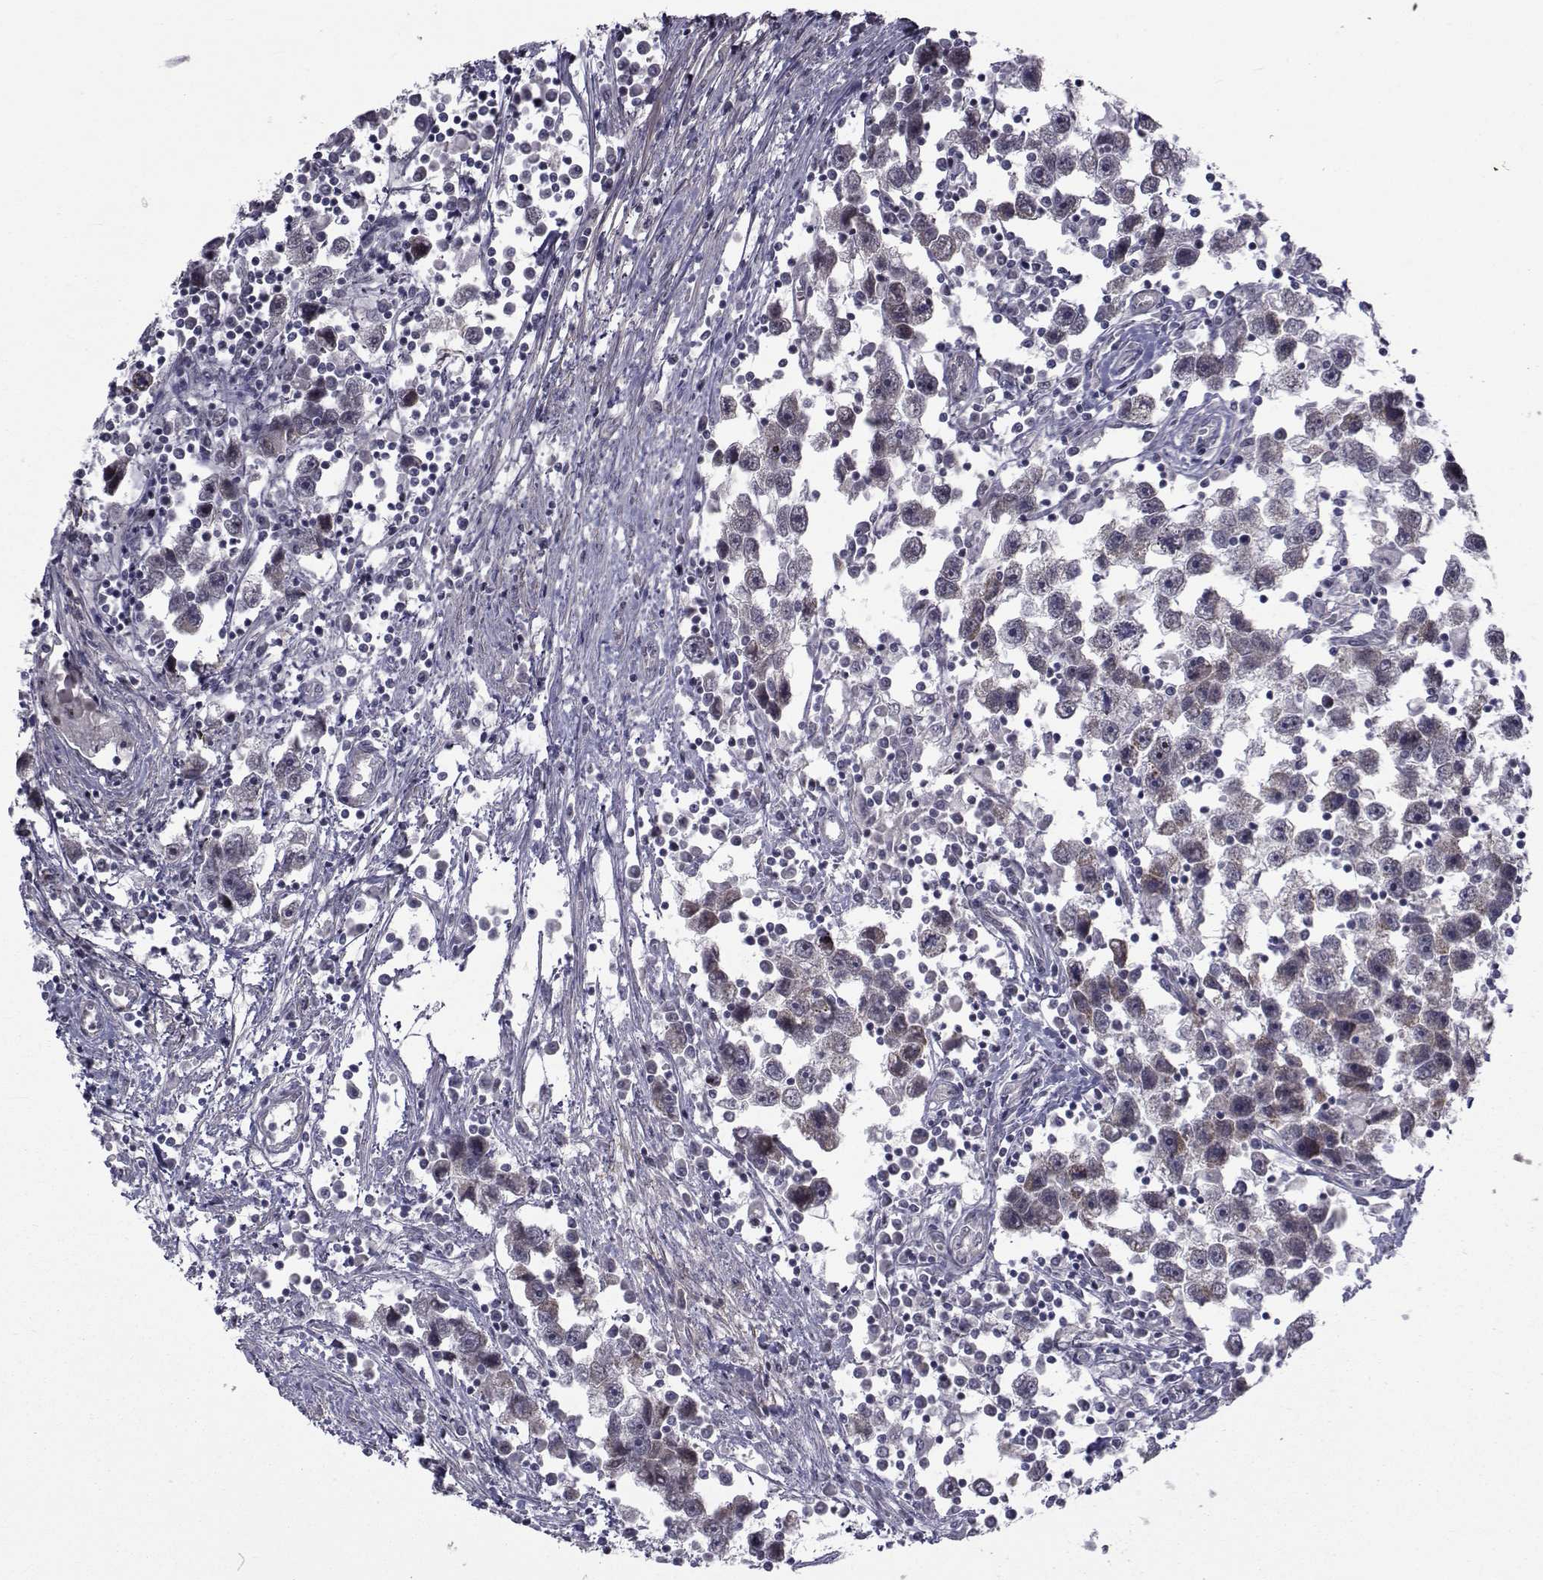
{"staining": {"intensity": "moderate", "quantity": "<25%", "location": "cytoplasmic/membranous"}, "tissue": "testis cancer", "cell_type": "Tumor cells", "image_type": "cancer", "snomed": [{"axis": "morphology", "description": "Seminoma, NOS"}, {"axis": "topography", "description": "Testis"}], "caption": "Immunohistochemistry (IHC) (DAB (3,3'-diaminobenzidine)) staining of seminoma (testis) shows moderate cytoplasmic/membranous protein staining in about <25% of tumor cells. (Stains: DAB in brown, nuclei in blue, Microscopy: brightfield microscopy at high magnification).", "gene": "CFAP74", "patient": {"sex": "male", "age": 30}}